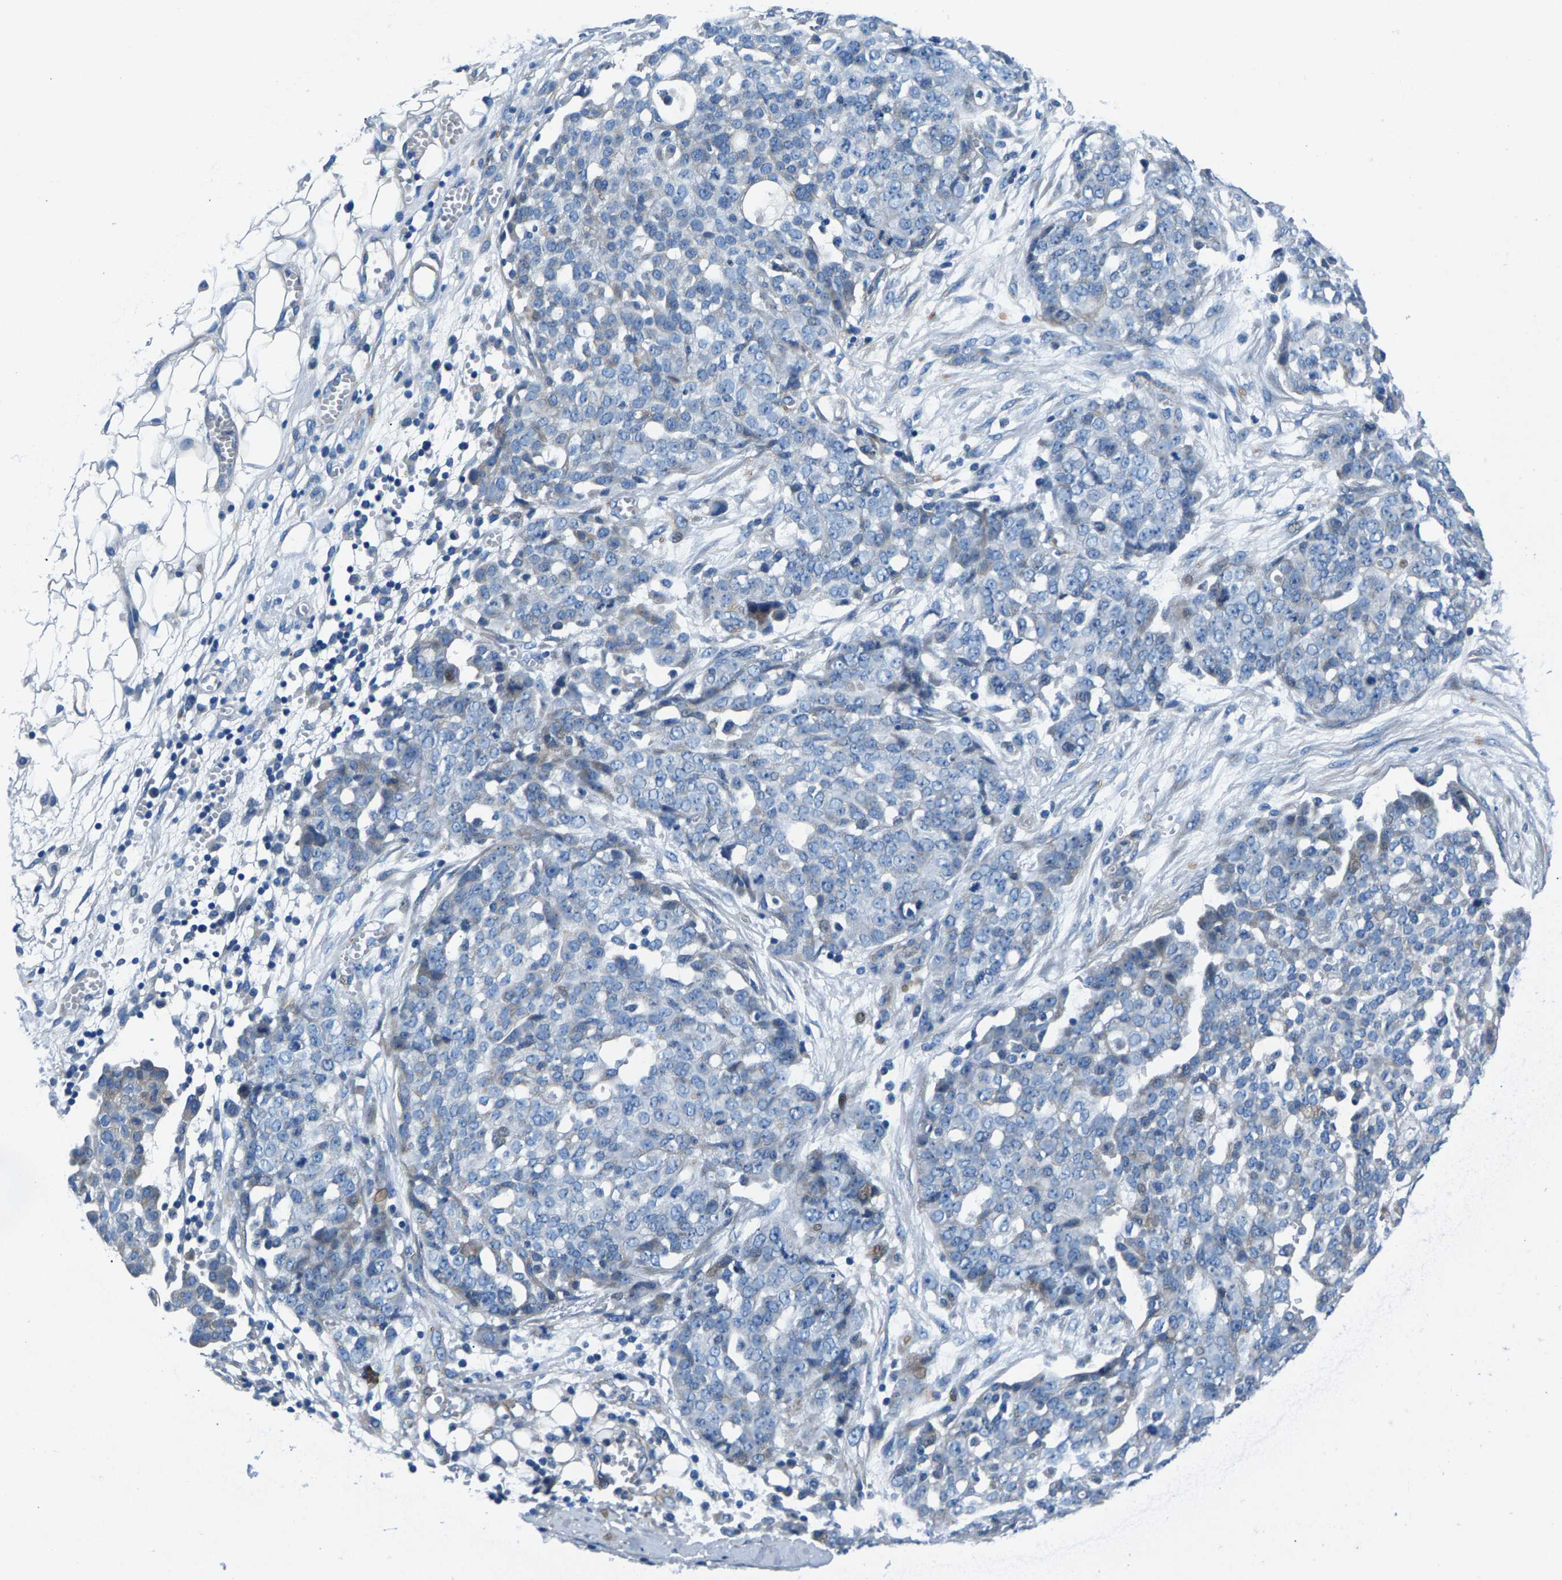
{"staining": {"intensity": "negative", "quantity": "none", "location": "none"}, "tissue": "ovarian cancer", "cell_type": "Tumor cells", "image_type": "cancer", "snomed": [{"axis": "morphology", "description": "Cystadenocarcinoma, serous, NOS"}, {"axis": "topography", "description": "Soft tissue"}, {"axis": "topography", "description": "Ovary"}], "caption": "High magnification brightfield microscopy of ovarian cancer stained with DAB (brown) and counterstained with hematoxylin (blue): tumor cells show no significant staining. Nuclei are stained in blue.", "gene": "CDRT4", "patient": {"sex": "female", "age": 57}}